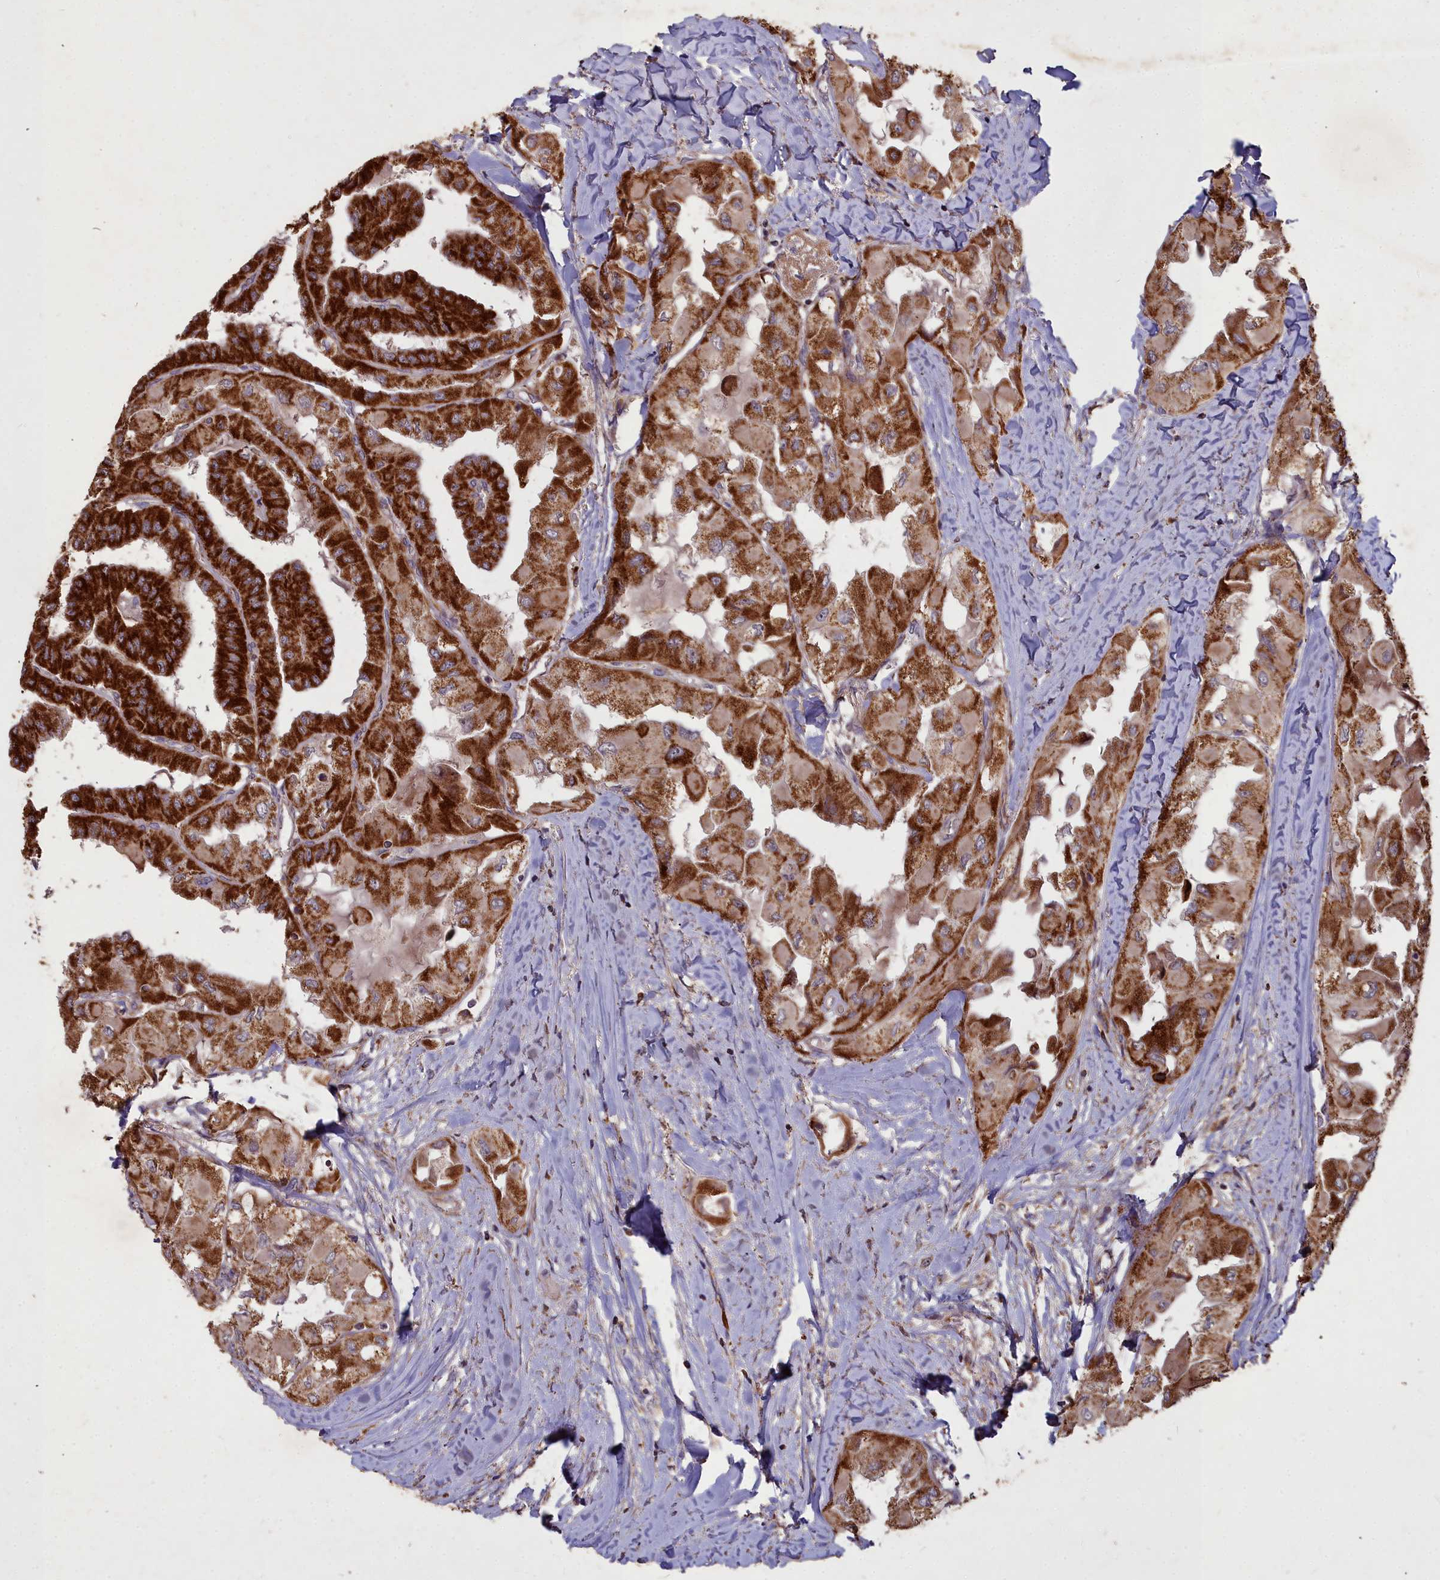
{"staining": {"intensity": "strong", "quantity": ">75%", "location": "cytoplasmic/membranous"}, "tissue": "thyroid cancer", "cell_type": "Tumor cells", "image_type": "cancer", "snomed": [{"axis": "morphology", "description": "Normal tissue, NOS"}, {"axis": "morphology", "description": "Papillary adenocarcinoma, NOS"}, {"axis": "topography", "description": "Thyroid gland"}], "caption": "Immunohistochemistry (IHC) of human papillary adenocarcinoma (thyroid) demonstrates high levels of strong cytoplasmic/membranous staining in about >75% of tumor cells.", "gene": "COX11", "patient": {"sex": "female", "age": 59}}